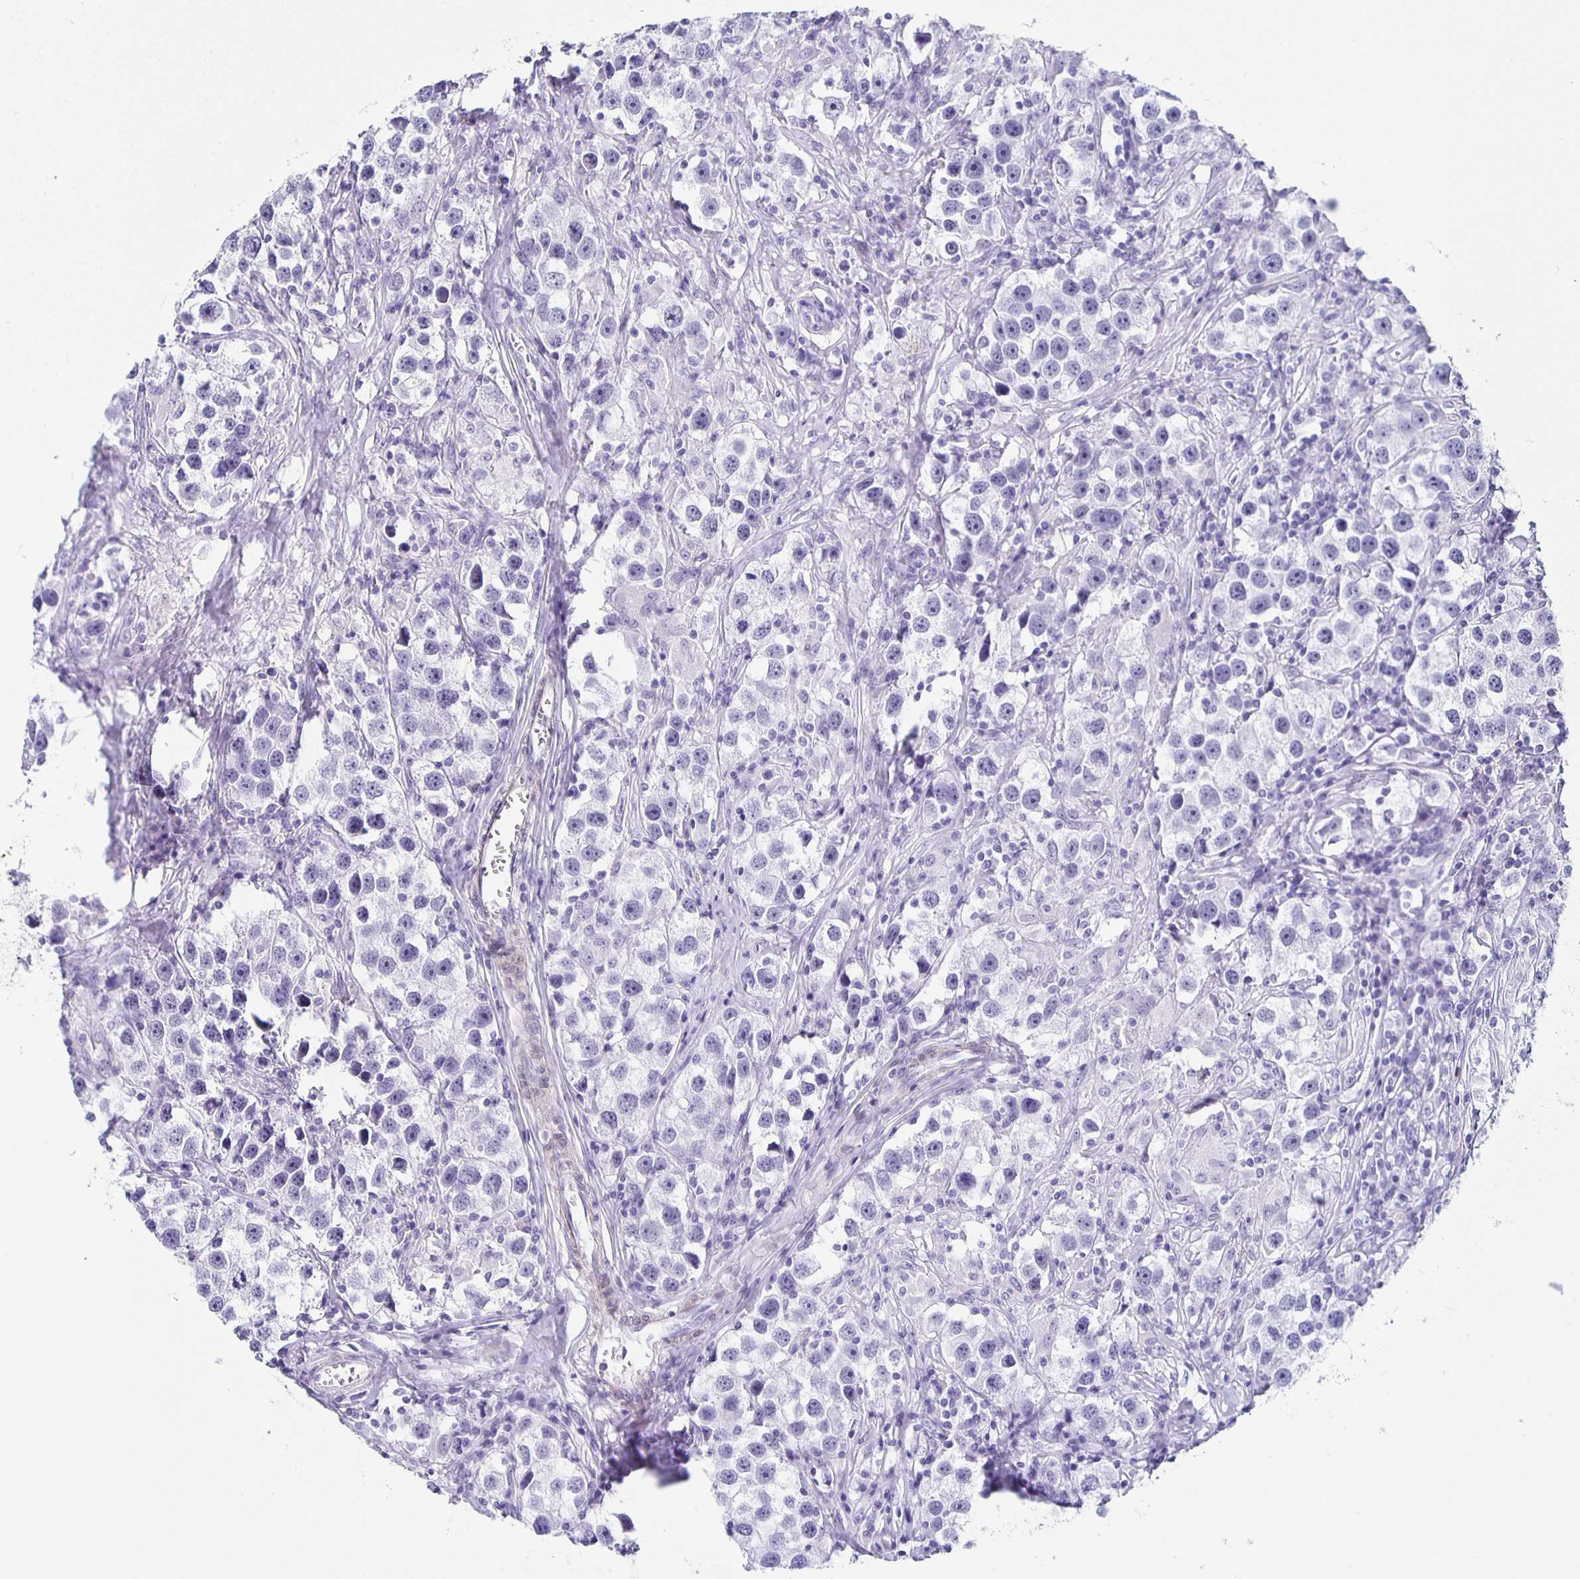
{"staining": {"intensity": "negative", "quantity": "none", "location": "none"}, "tissue": "testis cancer", "cell_type": "Tumor cells", "image_type": "cancer", "snomed": [{"axis": "morphology", "description": "Seminoma, NOS"}, {"axis": "topography", "description": "Testis"}], "caption": "DAB (3,3'-diaminobenzidine) immunohistochemical staining of testis cancer (seminoma) displays no significant expression in tumor cells.", "gene": "TPPP", "patient": {"sex": "male", "age": 49}}